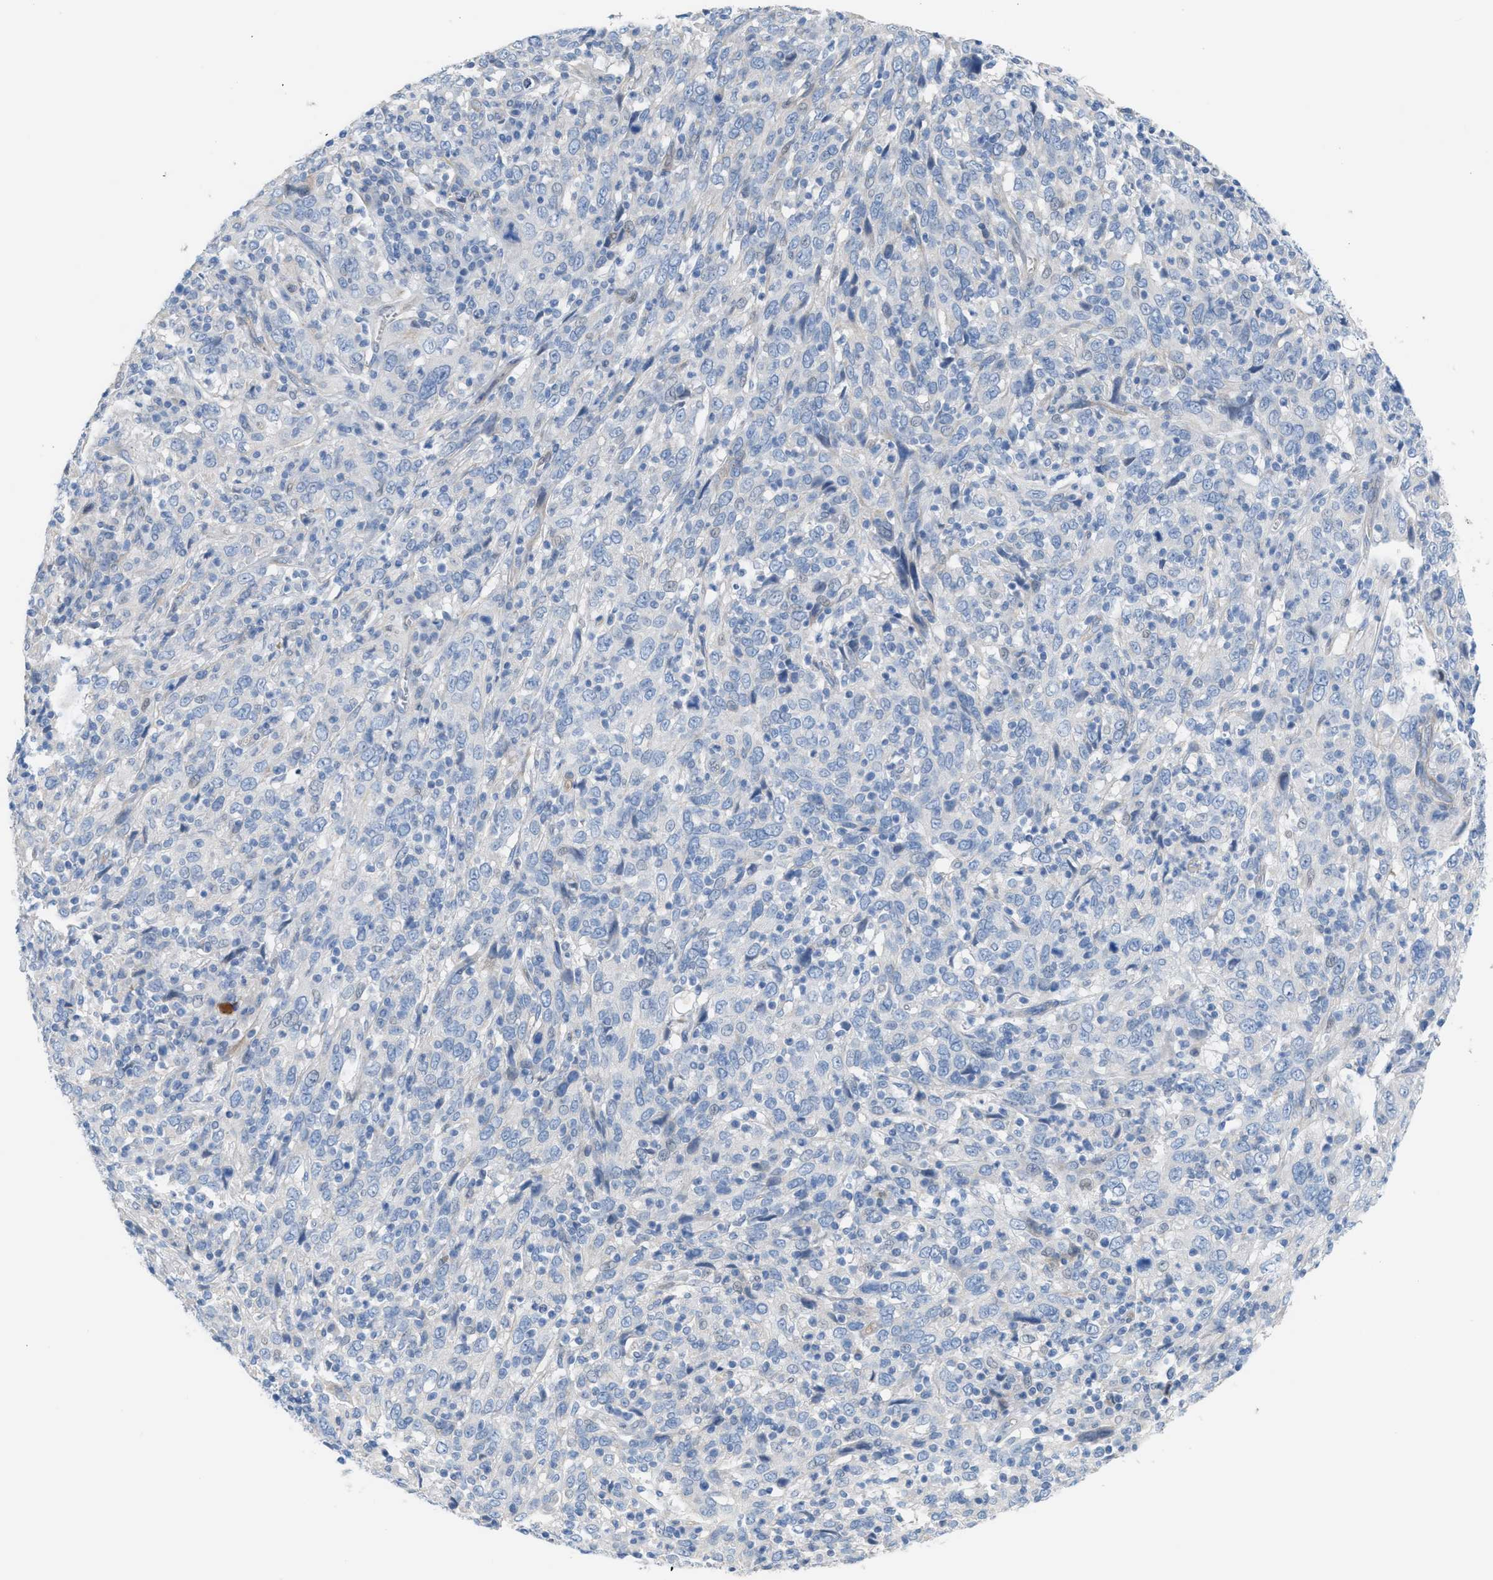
{"staining": {"intensity": "negative", "quantity": "none", "location": "none"}, "tissue": "cervical cancer", "cell_type": "Tumor cells", "image_type": "cancer", "snomed": [{"axis": "morphology", "description": "Squamous cell carcinoma, NOS"}, {"axis": "topography", "description": "Cervix"}], "caption": "The photomicrograph exhibits no significant staining in tumor cells of cervical squamous cell carcinoma.", "gene": "MPP3", "patient": {"sex": "female", "age": 46}}